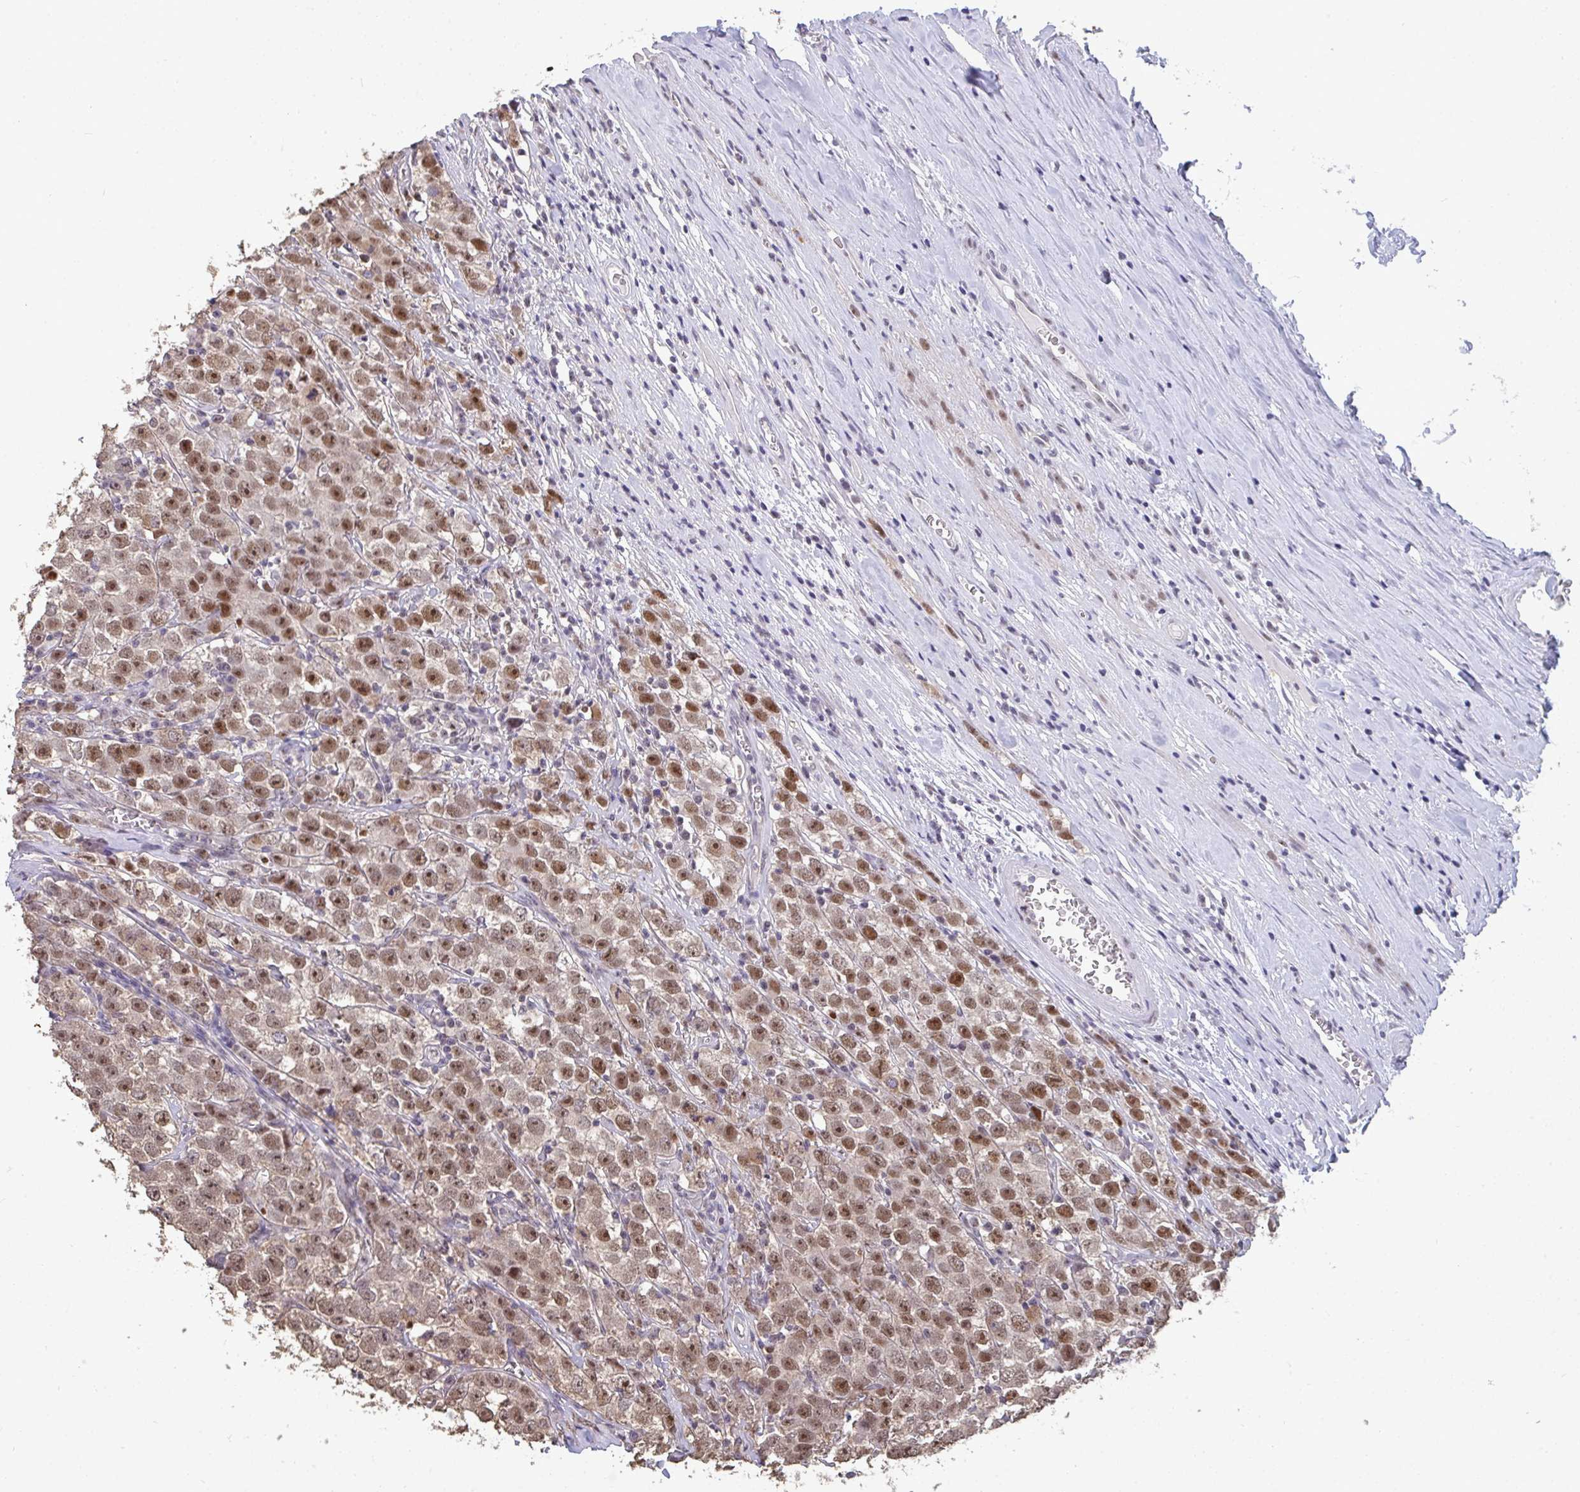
{"staining": {"intensity": "moderate", "quantity": "25%-75%", "location": "nuclear"}, "tissue": "testis cancer", "cell_type": "Tumor cells", "image_type": "cancer", "snomed": [{"axis": "morphology", "description": "Seminoma, NOS"}, {"axis": "morphology", "description": "Carcinoma, Embryonal, NOS"}, {"axis": "topography", "description": "Testis"}], "caption": "Immunohistochemical staining of human testis cancer (embryonal carcinoma) displays medium levels of moderate nuclear staining in approximately 25%-75% of tumor cells.", "gene": "SENP3", "patient": {"sex": "male", "age": 52}}